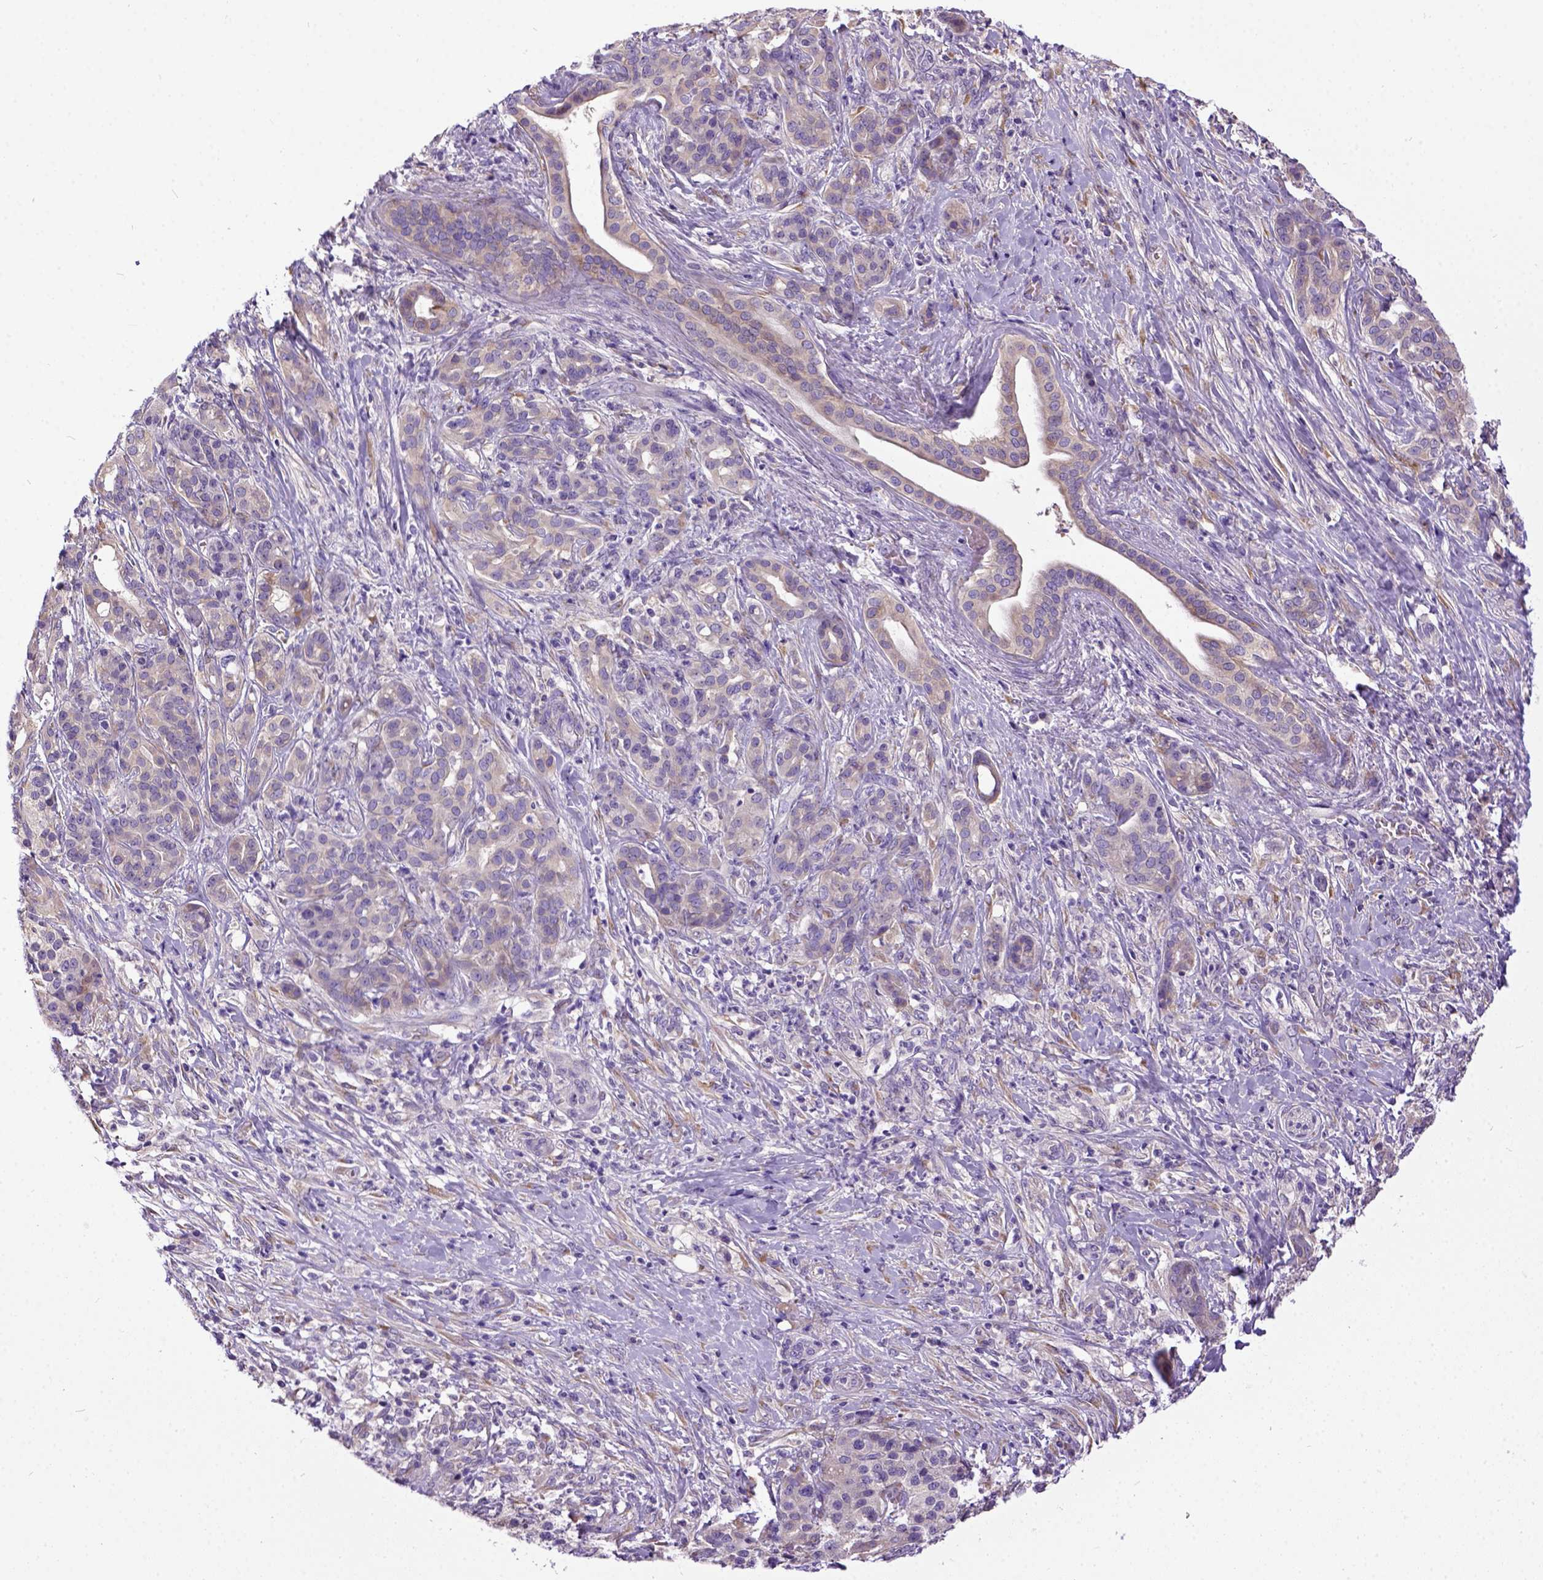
{"staining": {"intensity": "weak", "quantity": ">75%", "location": "cytoplasmic/membranous"}, "tissue": "pancreatic cancer", "cell_type": "Tumor cells", "image_type": "cancer", "snomed": [{"axis": "morphology", "description": "Normal tissue, NOS"}, {"axis": "morphology", "description": "Inflammation, NOS"}, {"axis": "morphology", "description": "Adenocarcinoma, NOS"}, {"axis": "topography", "description": "Pancreas"}], "caption": "Pancreatic cancer (adenocarcinoma) stained with a brown dye exhibits weak cytoplasmic/membranous positive expression in approximately >75% of tumor cells.", "gene": "NEK5", "patient": {"sex": "male", "age": 57}}